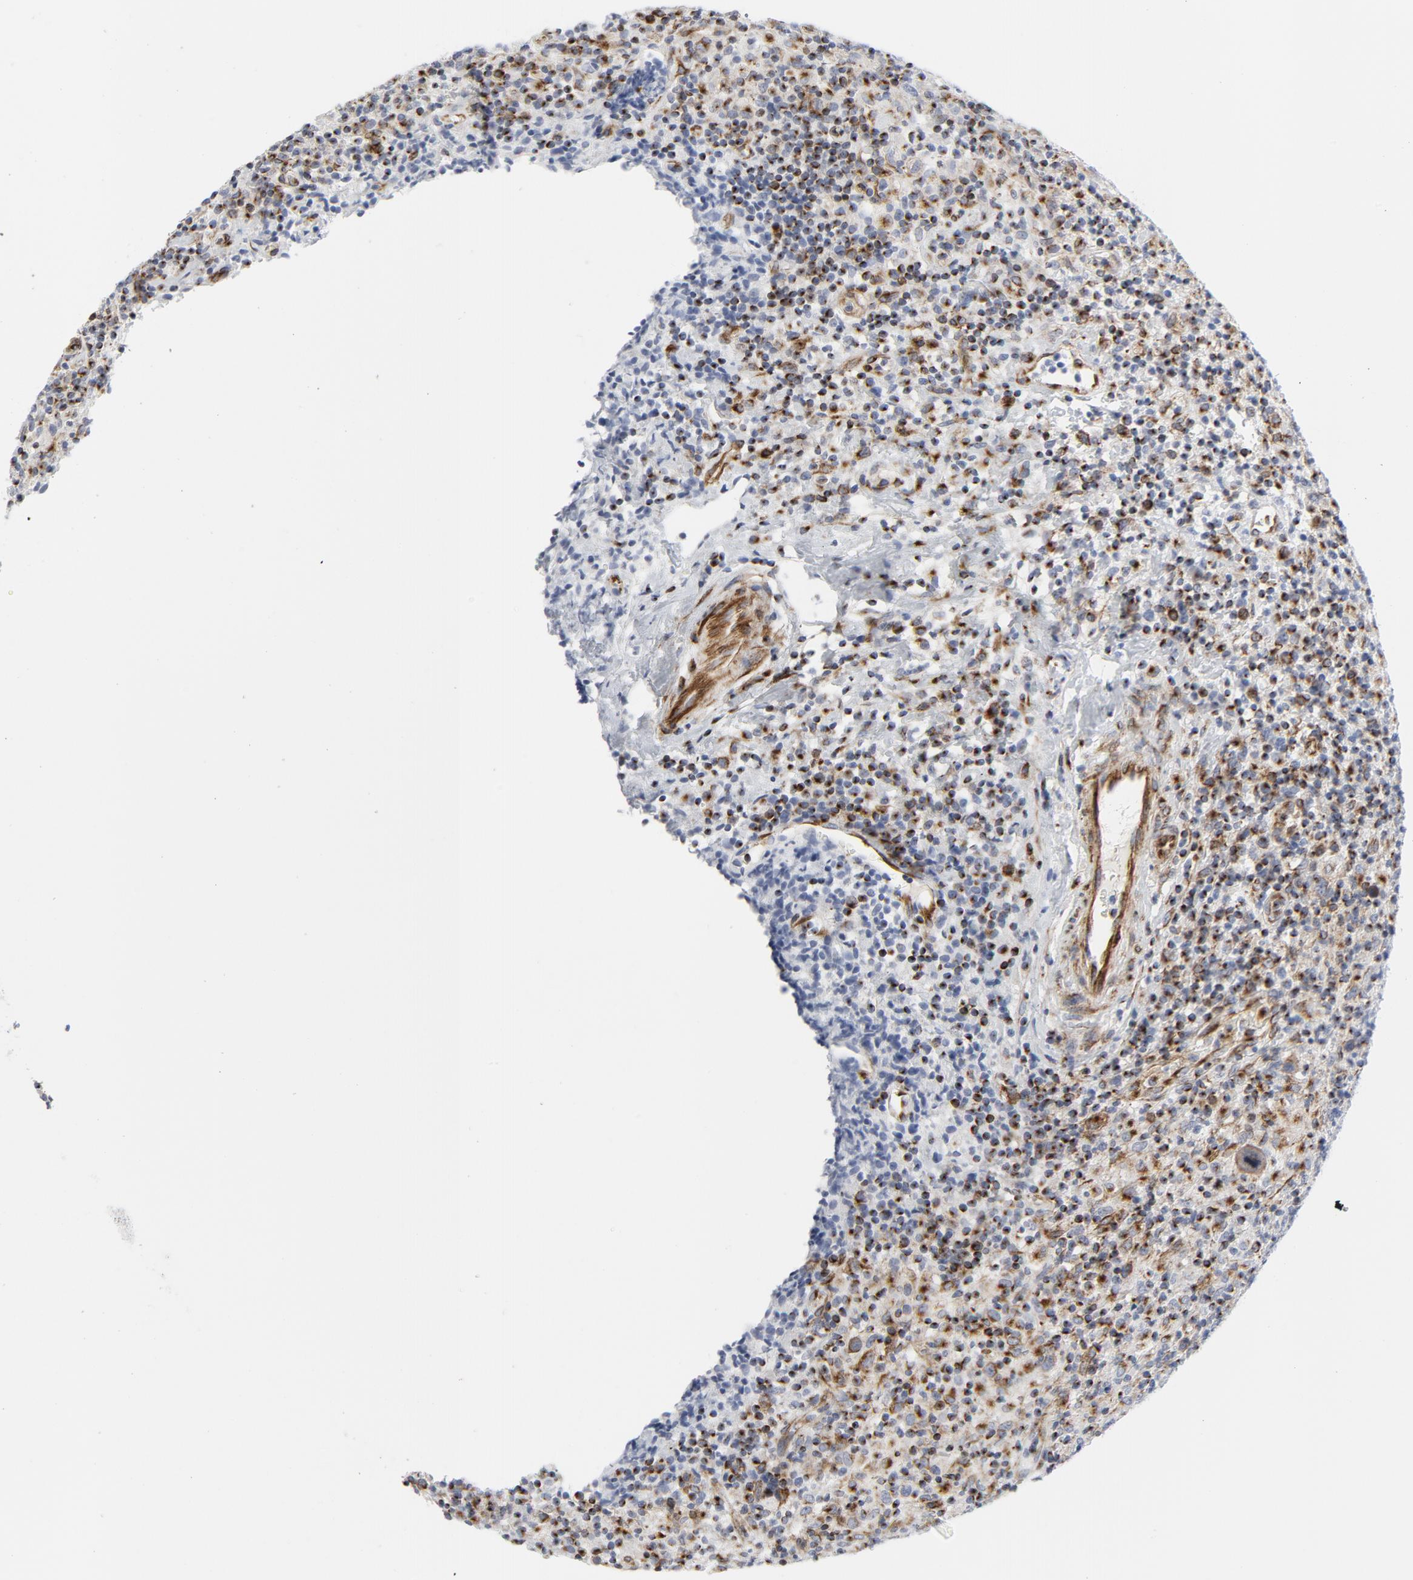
{"staining": {"intensity": "weak", "quantity": "<25%", "location": "cytoplasmic/membranous"}, "tissue": "lymphoma", "cell_type": "Tumor cells", "image_type": "cancer", "snomed": [{"axis": "morphology", "description": "Hodgkin's disease, NOS"}, {"axis": "topography", "description": "Lymph node"}], "caption": "The image exhibits no staining of tumor cells in lymphoma.", "gene": "TUBB1", "patient": {"sex": "male", "age": 65}}